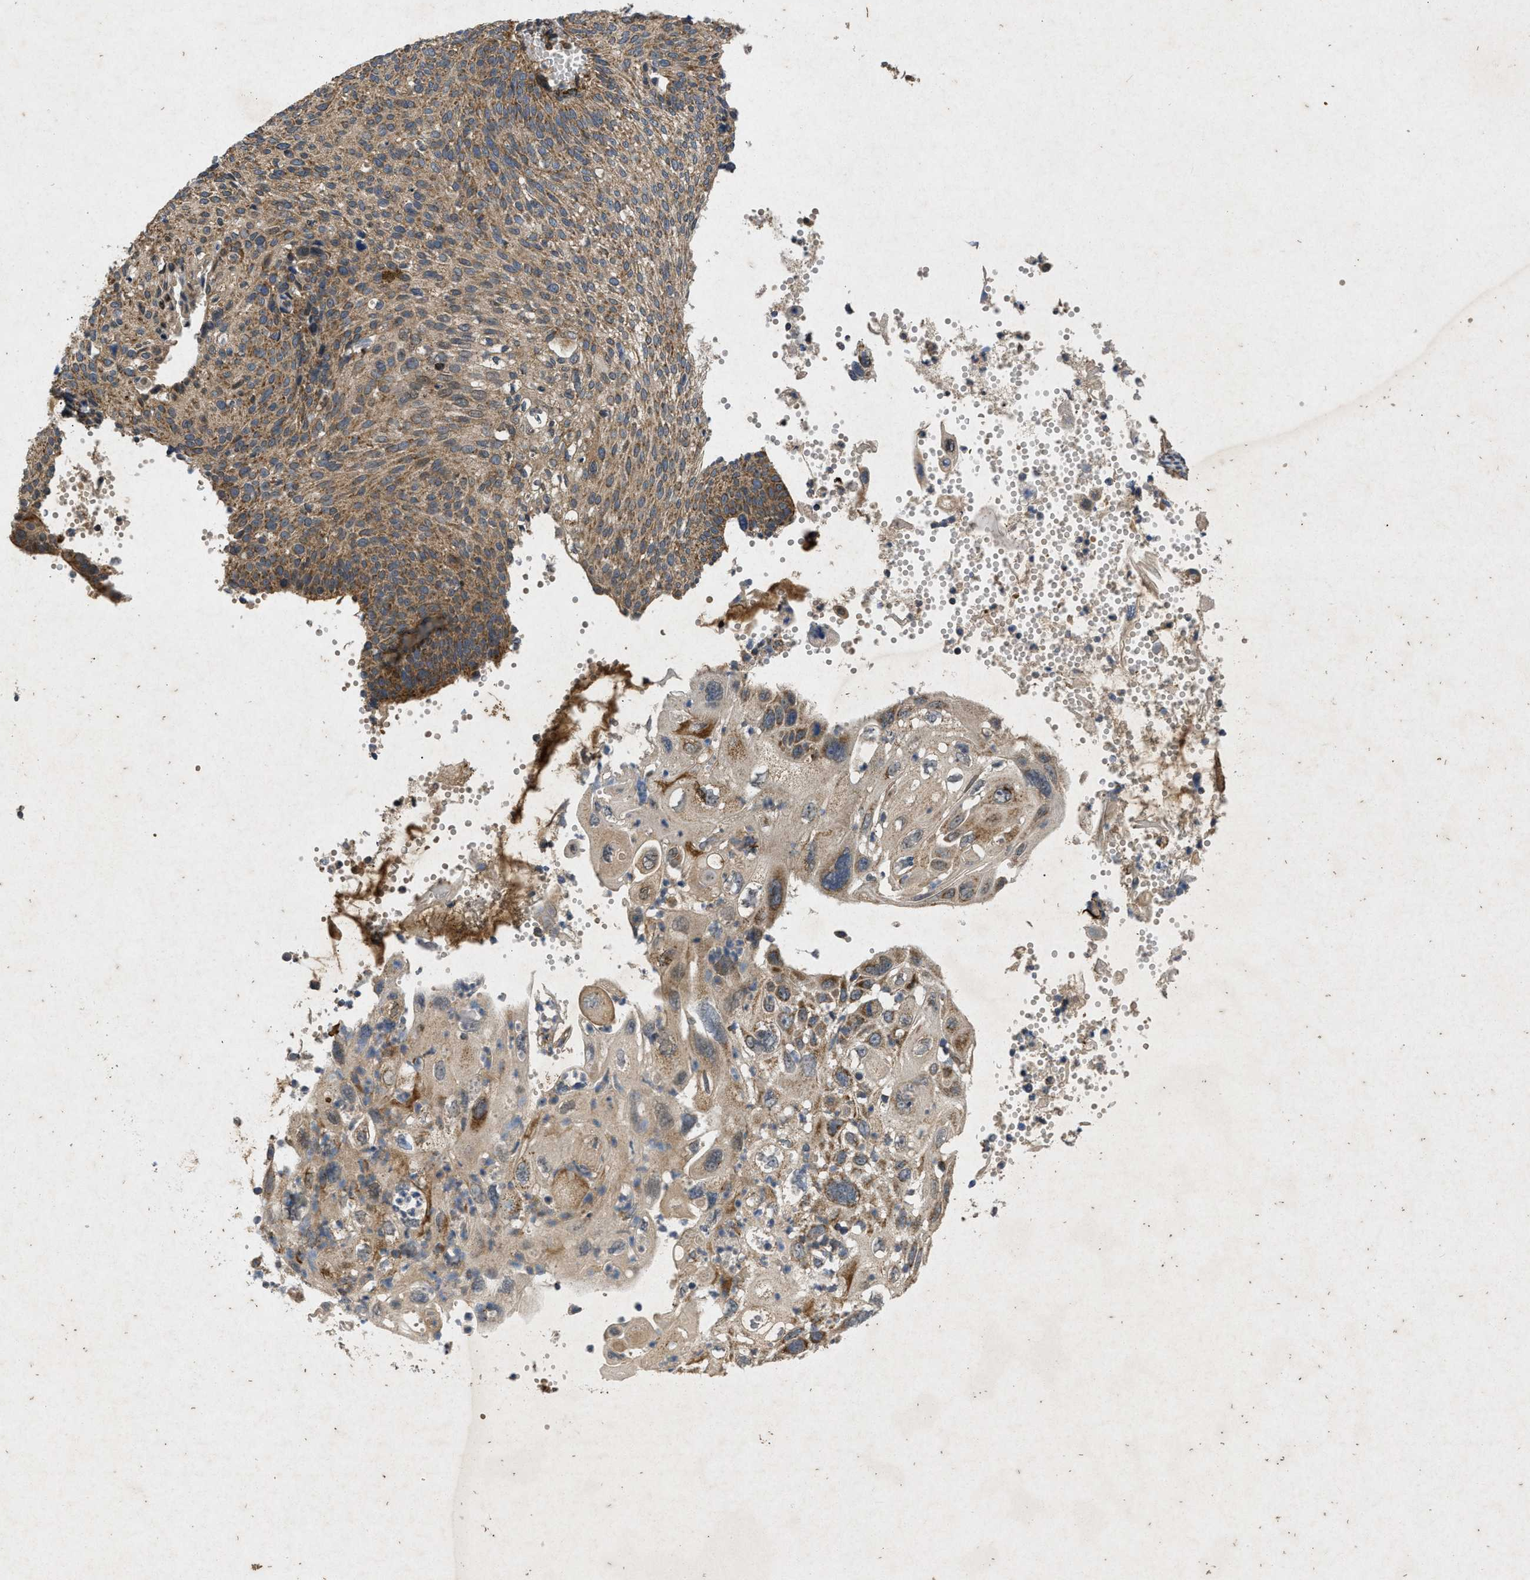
{"staining": {"intensity": "moderate", "quantity": ">75%", "location": "cytoplasmic/membranous"}, "tissue": "cervical cancer", "cell_type": "Tumor cells", "image_type": "cancer", "snomed": [{"axis": "morphology", "description": "Squamous cell carcinoma, NOS"}, {"axis": "topography", "description": "Cervix"}], "caption": "A medium amount of moderate cytoplasmic/membranous expression is appreciated in about >75% of tumor cells in cervical cancer (squamous cell carcinoma) tissue.", "gene": "PRKG2", "patient": {"sex": "female", "age": 70}}